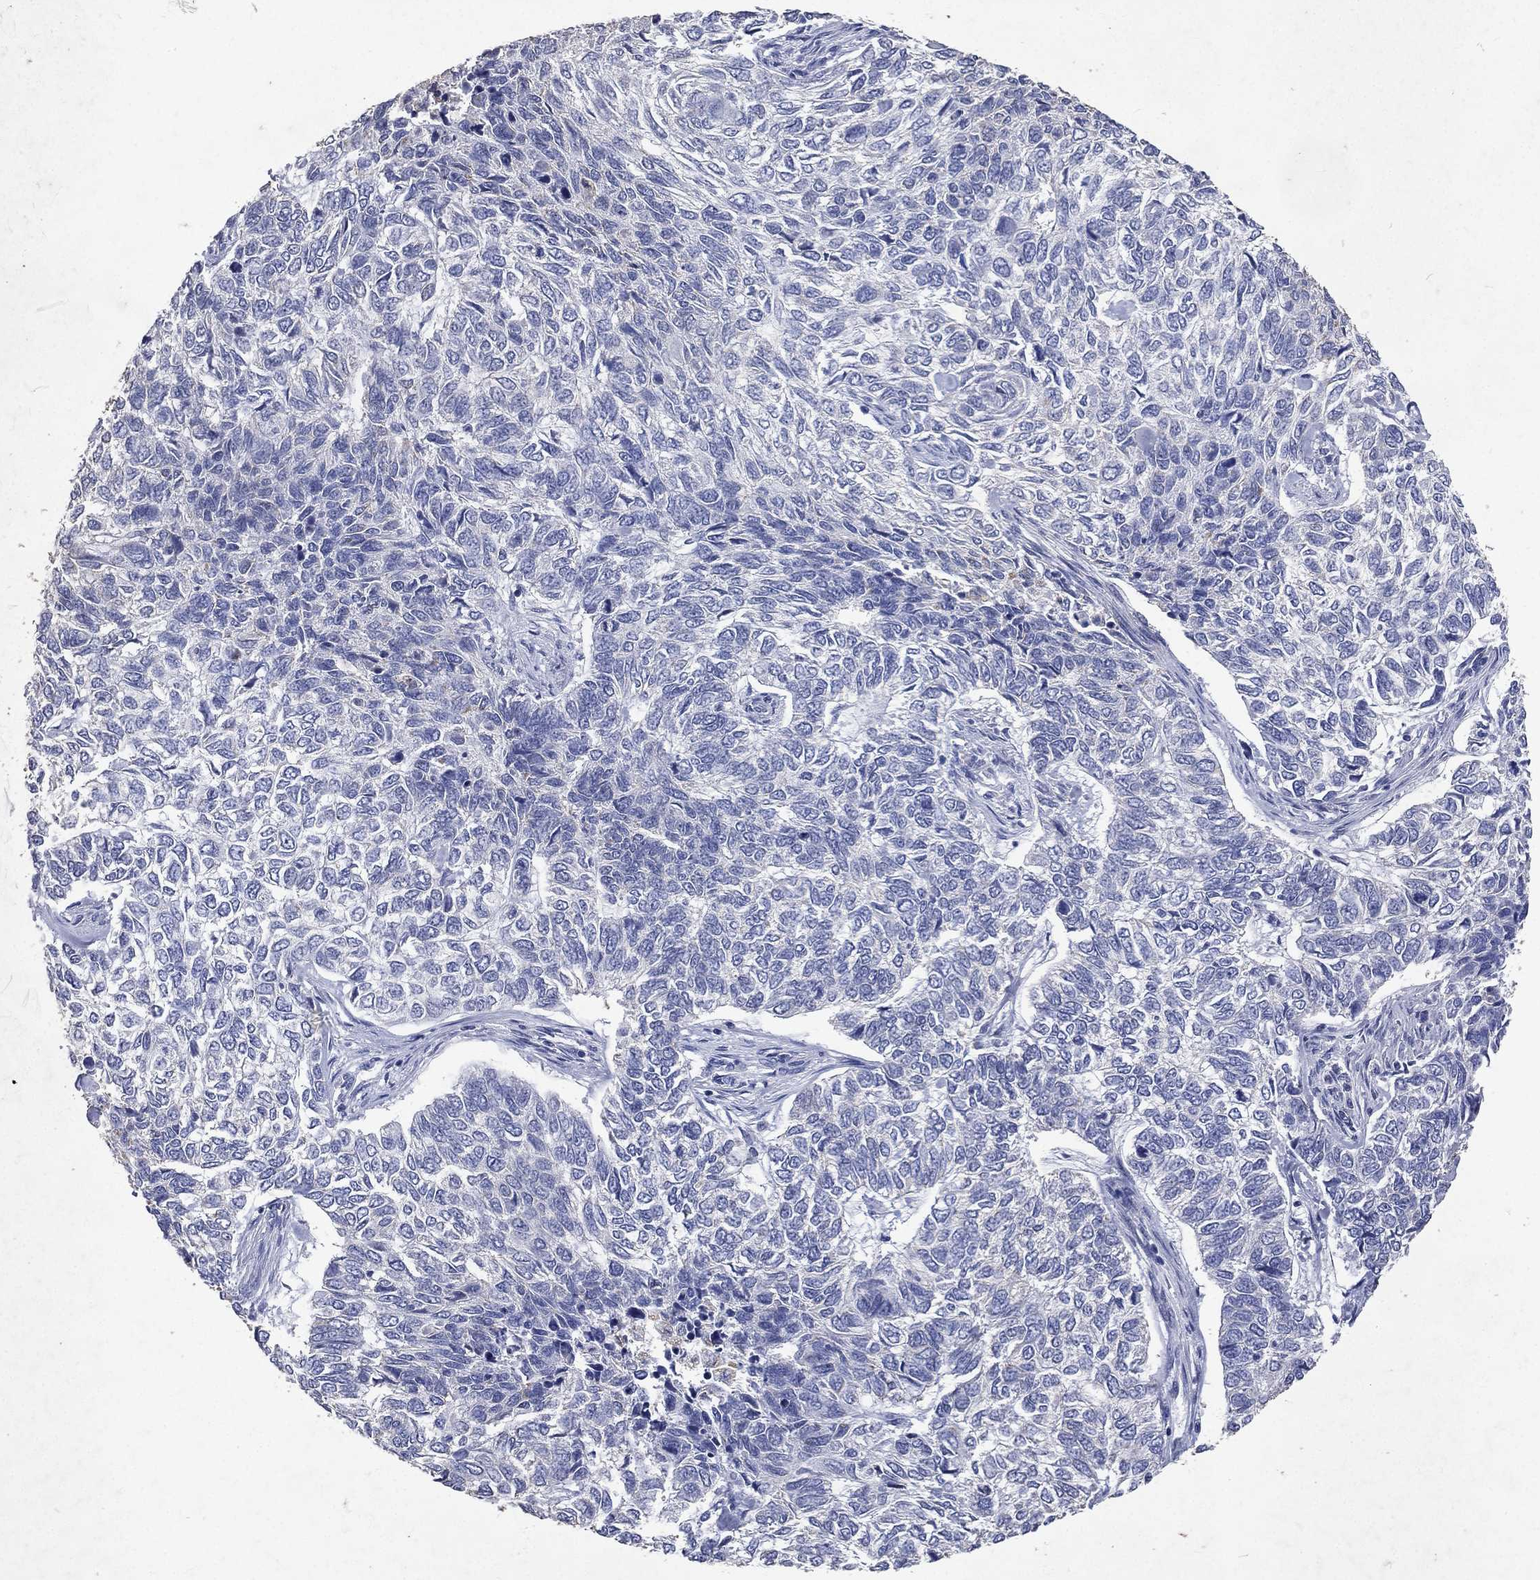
{"staining": {"intensity": "negative", "quantity": "none", "location": "none"}, "tissue": "skin cancer", "cell_type": "Tumor cells", "image_type": "cancer", "snomed": [{"axis": "morphology", "description": "Basal cell carcinoma"}, {"axis": "topography", "description": "Skin"}], "caption": "A histopathology image of human skin cancer is negative for staining in tumor cells. (DAB immunohistochemistry (IHC), high magnification).", "gene": "SLC34A2", "patient": {"sex": "female", "age": 65}}